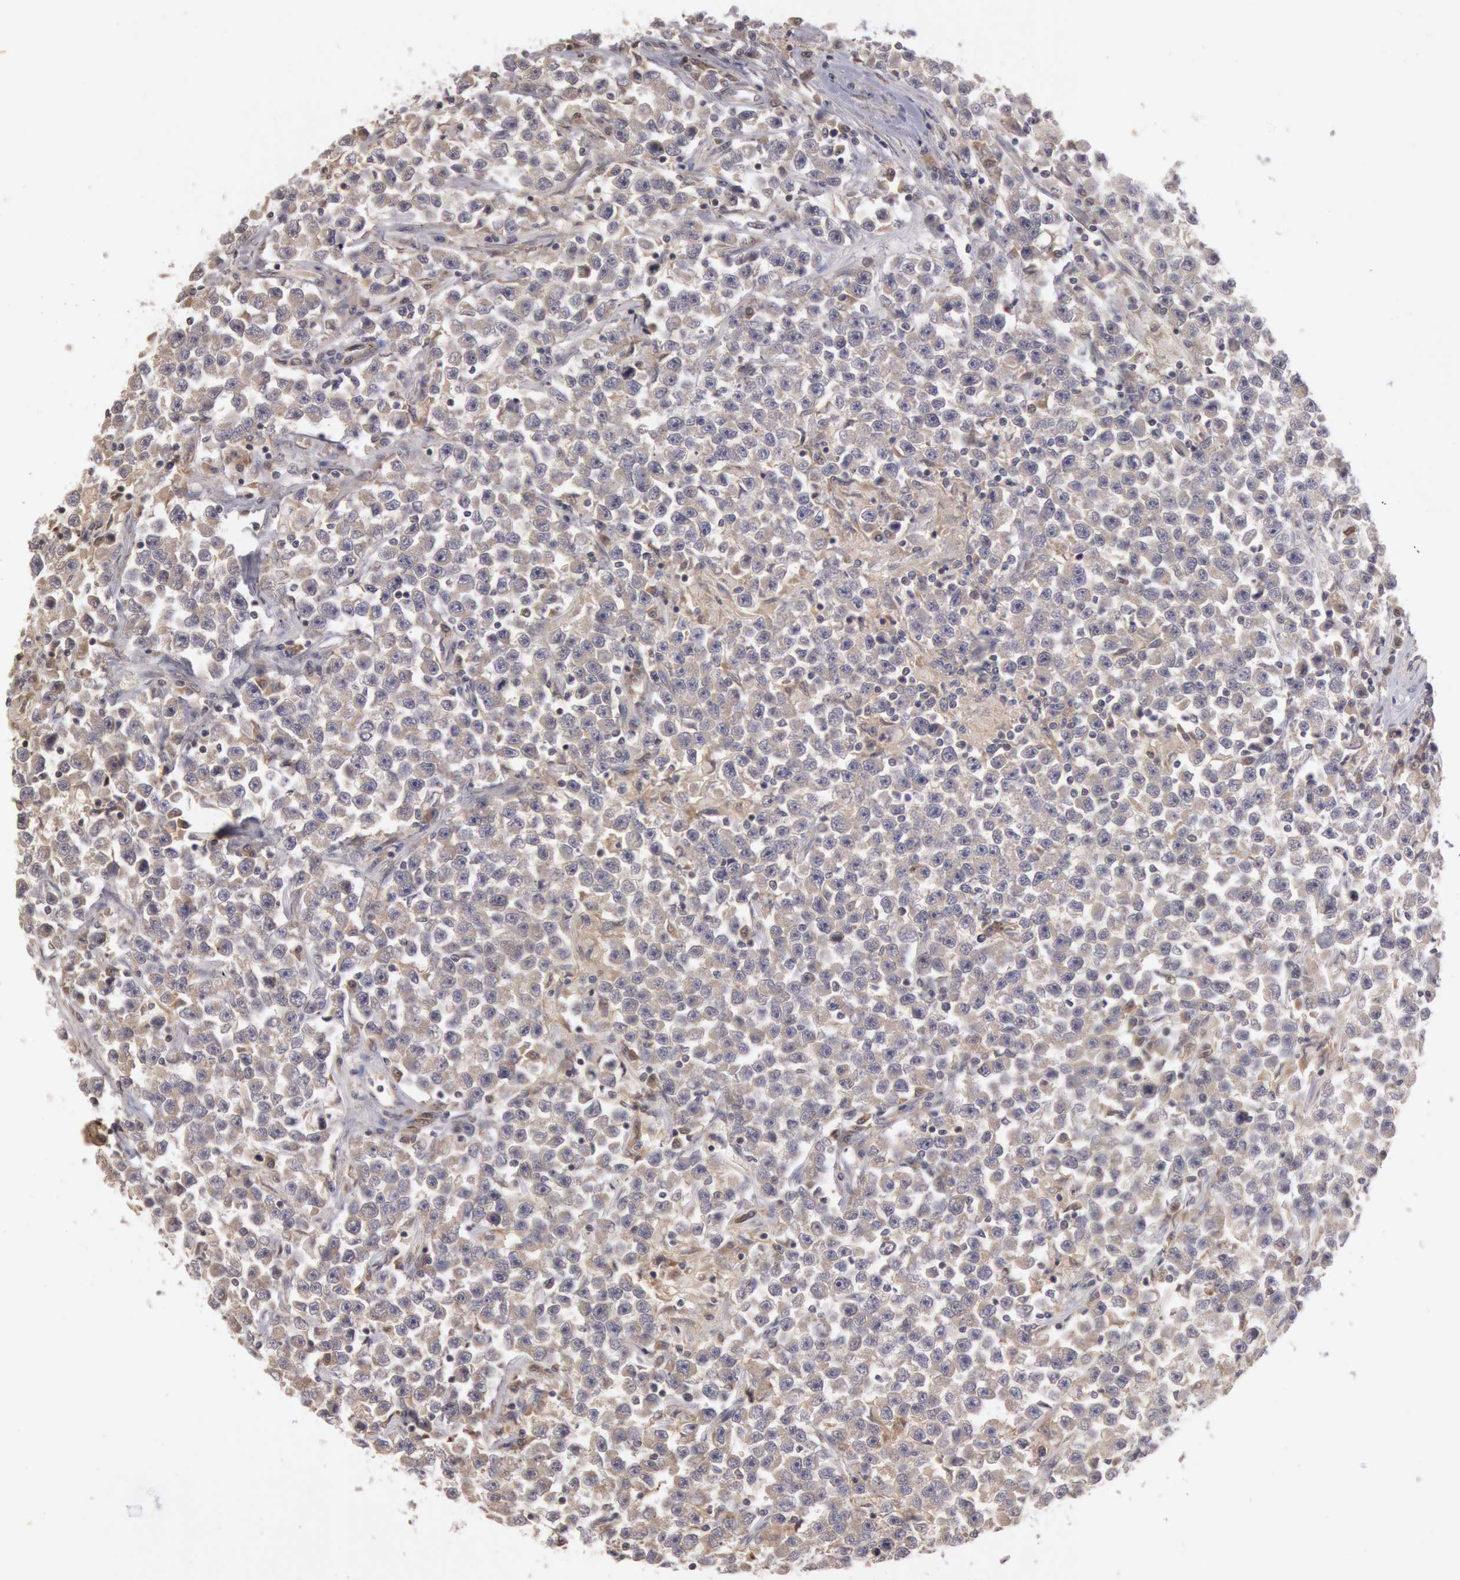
{"staining": {"intensity": "weak", "quantity": "25%-75%", "location": "cytoplasmic/membranous"}, "tissue": "testis cancer", "cell_type": "Tumor cells", "image_type": "cancer", "snomed": [{"axis": "morphology", "description": "Seminoma, NOS"}, {"axis": "topography", "description": "Testis"}], "caption": "Testis seminoma stained with a protein marker shows weak staining in tumor cells.", "gene": "PLA2G6", "patient": {"sex": "male", "age": 33}}